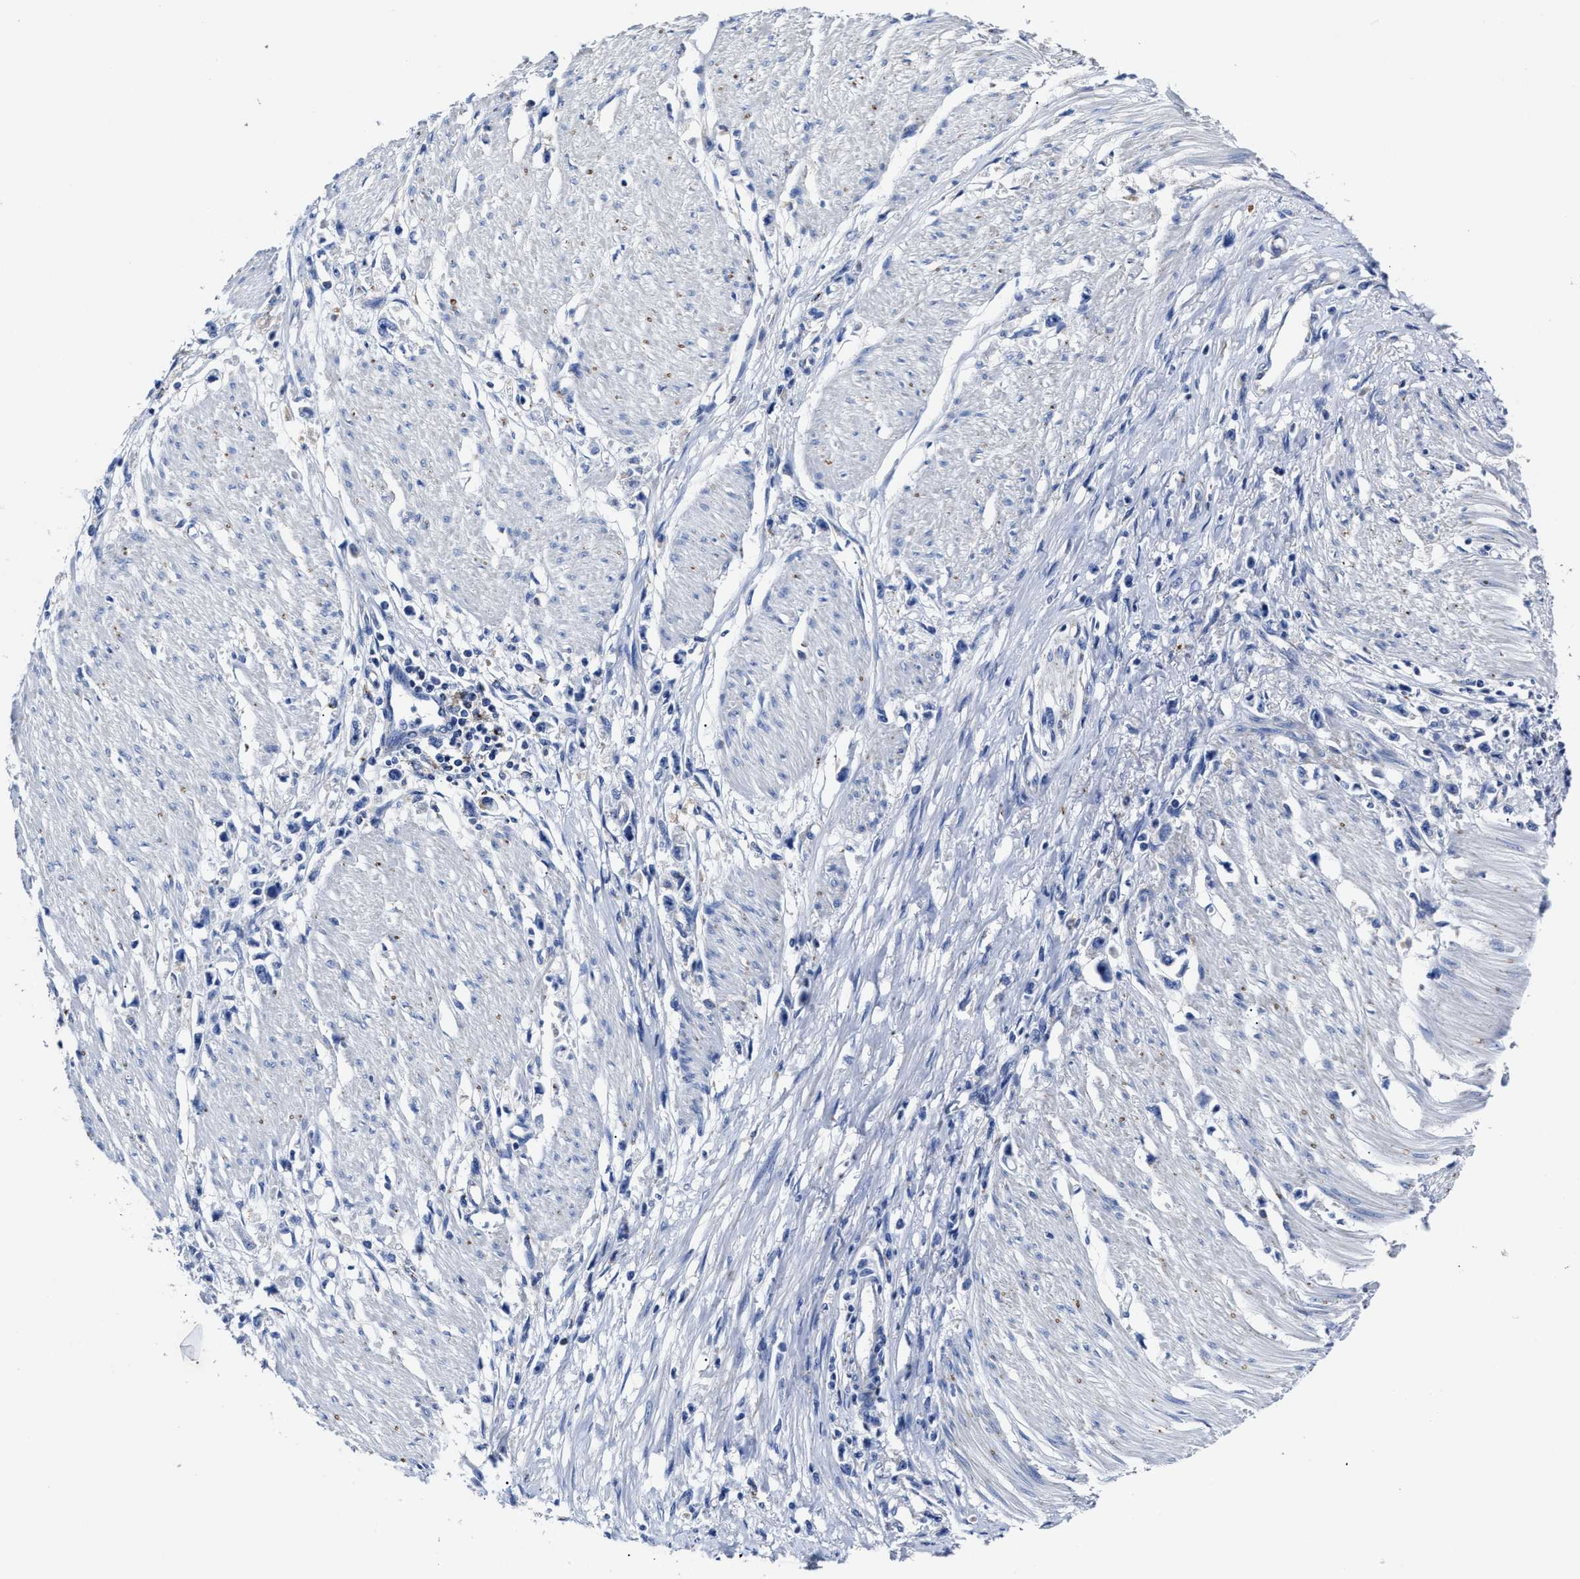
{"staining": {"intensity": "negative", "quantity": "none", "location": "none"}, "tissue": "stomach cancer", "cell_type": "Tumor cells", "image_type": "cancer", "snomed": [{"axis": "morphology", "description": "Adenocarcinoma, NOS"}, {"axis": "topography", "description": "Stomach"}], "caption": "Immunohistochemistry (IHC) of human stomach cancer reveals no expression in tumor cells.", "gene": "LAMTOR4", "patient": {"sex": "female", "age": 59}}